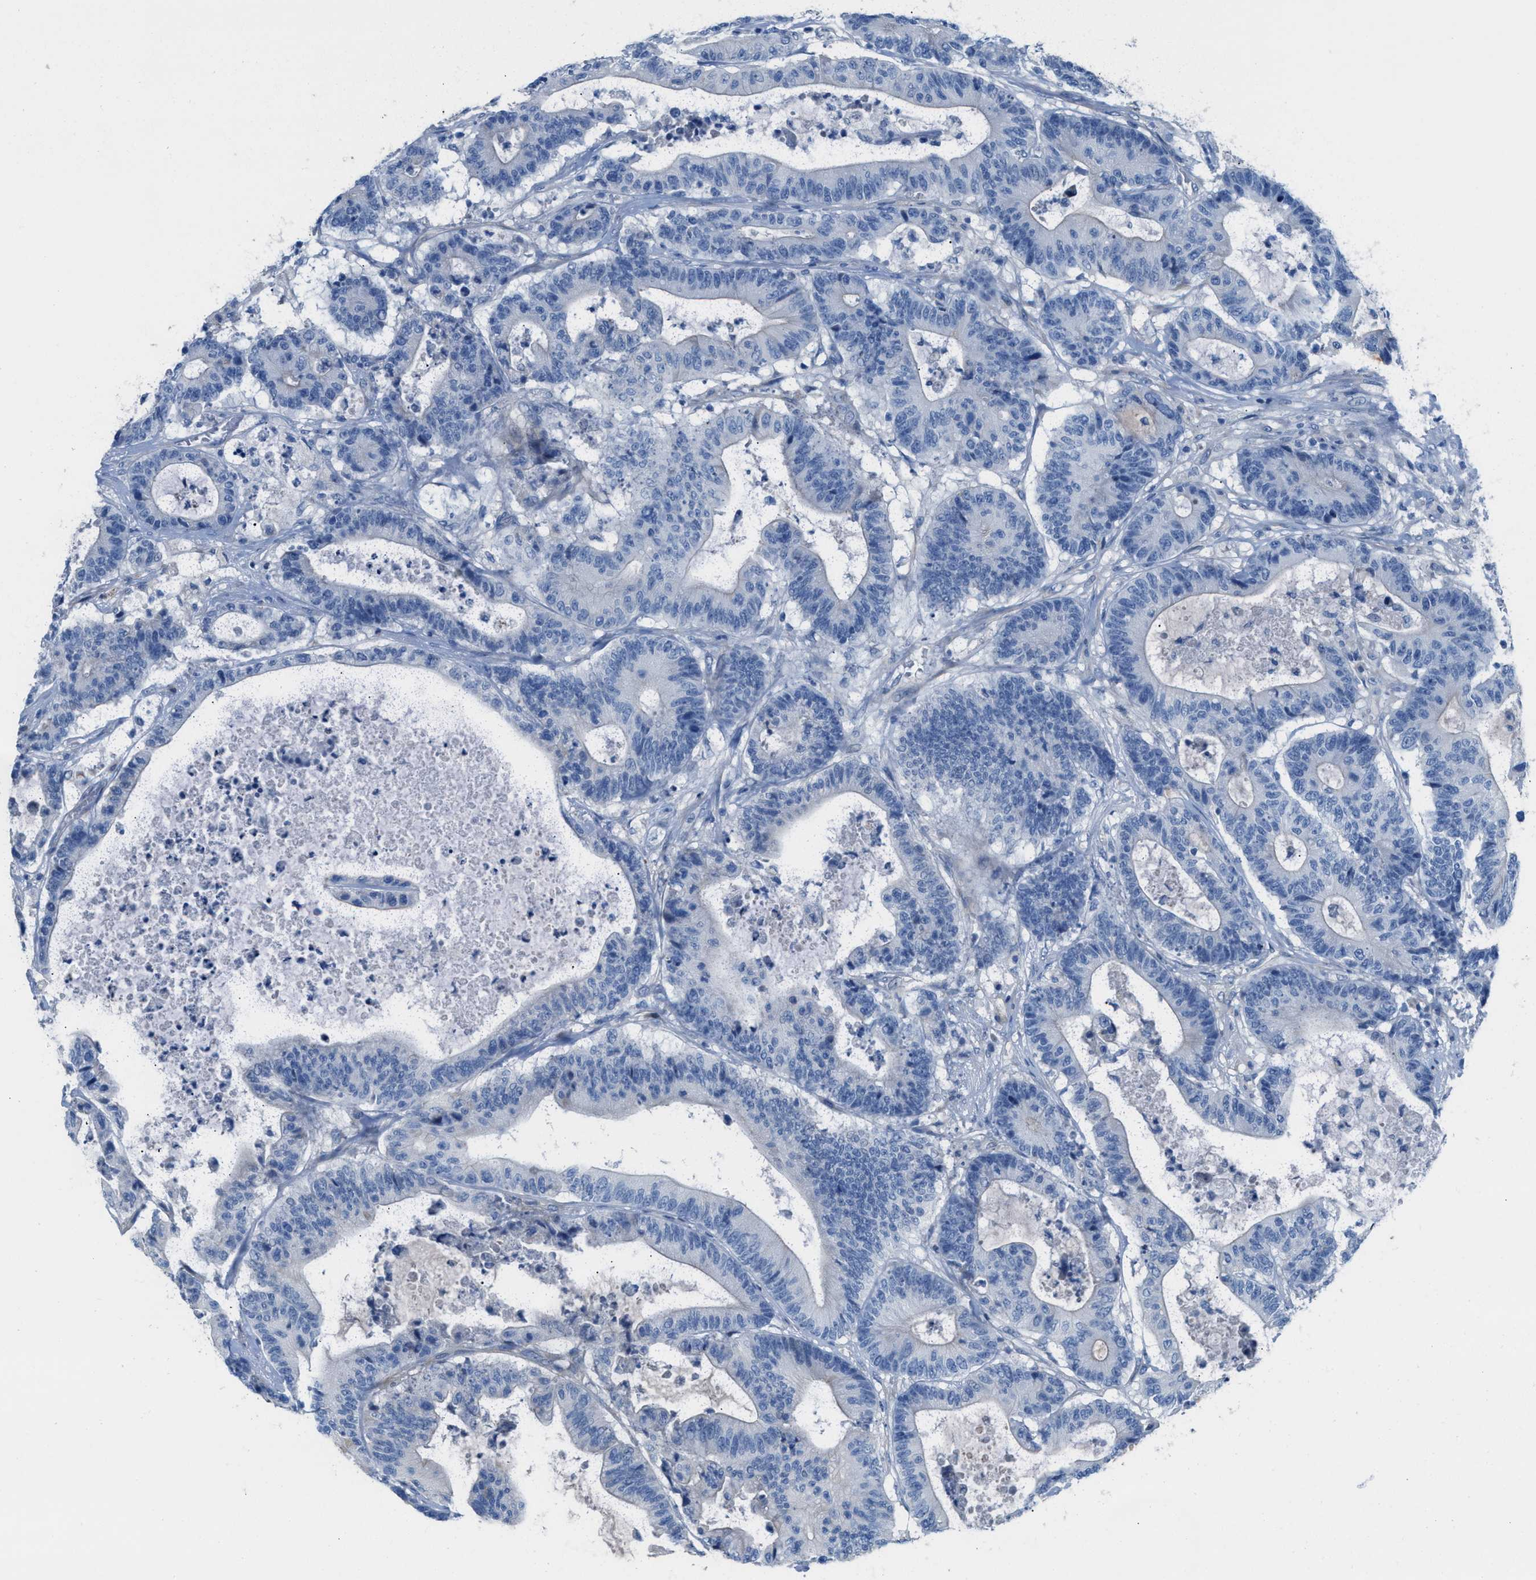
{"staining": {"intensity": "negative", "quantity": "none", "location": "none"}, "tissue": "colorectal cancer", "cell_type": "Tumor cells", "image_type": "cancer", "snomed": [{"axis": "morphology", "description": "Adenocarcinoma, NOS"}, {"axis": "topography", "description": "Colon"}], "caption": "Adenocarcinoma (colorectal) was stained to show a protein in brown. There is no significant expression in tumor cells.", "gene": "MPP3", "patient": {"sex": "female", "age": 84}}